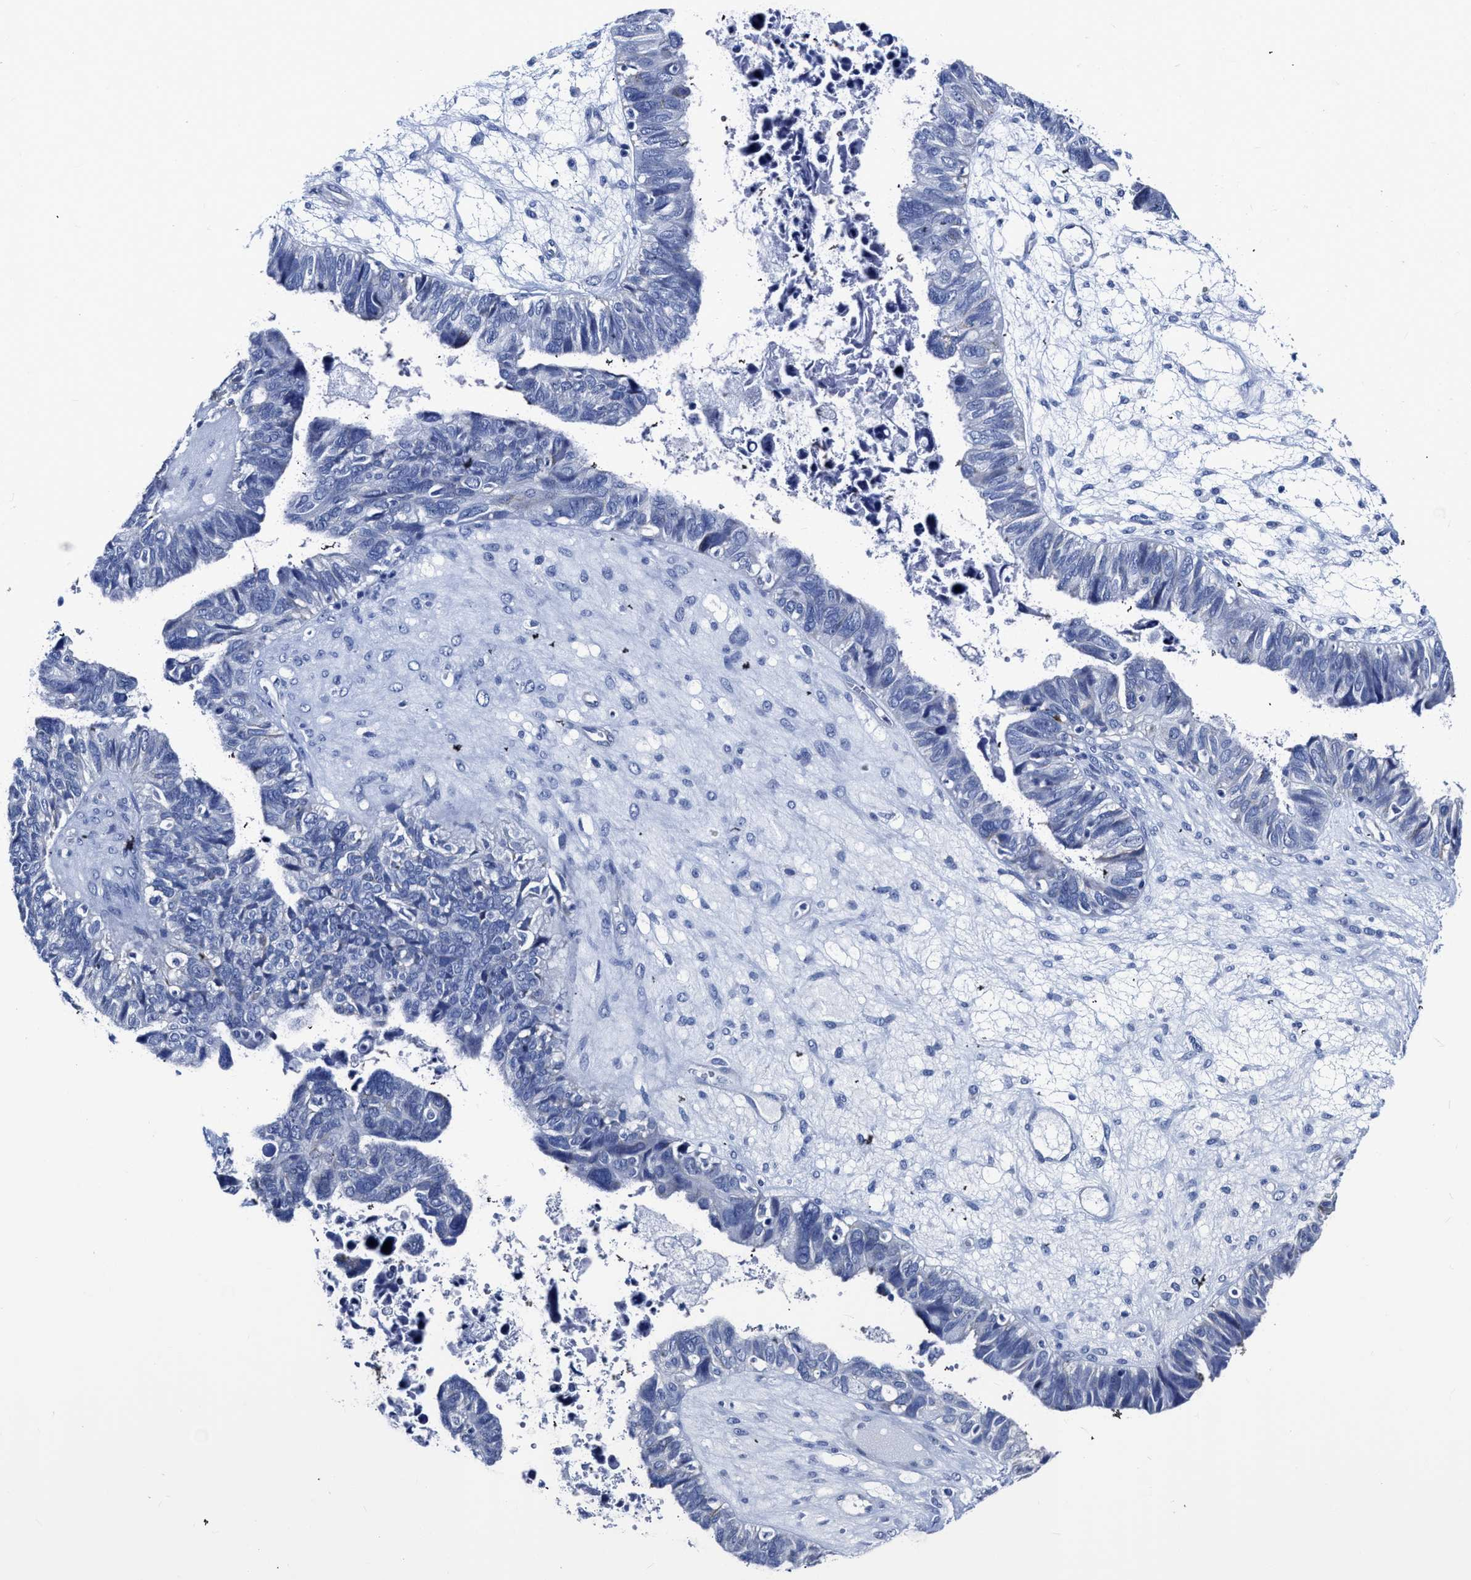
{"staining": {"intensity": "negative", "quantity": "none", "location": "none"}, "tissue": "ovarian cancer", "cell_type": "Tumor cells", "image_type": "cancer", "snomed": [{"axis": "morphology", "description": "Cystadenocarcinoma, serous, NOS"}, {"axis": "topography", "description": "Ovary"}], "caption": "Tumor cells show no significant expression in ovarian cancer (serous cystadenocarcinoma).", "gene": "KCNMB3", "patient": {"sex": "female", "age": 79}}